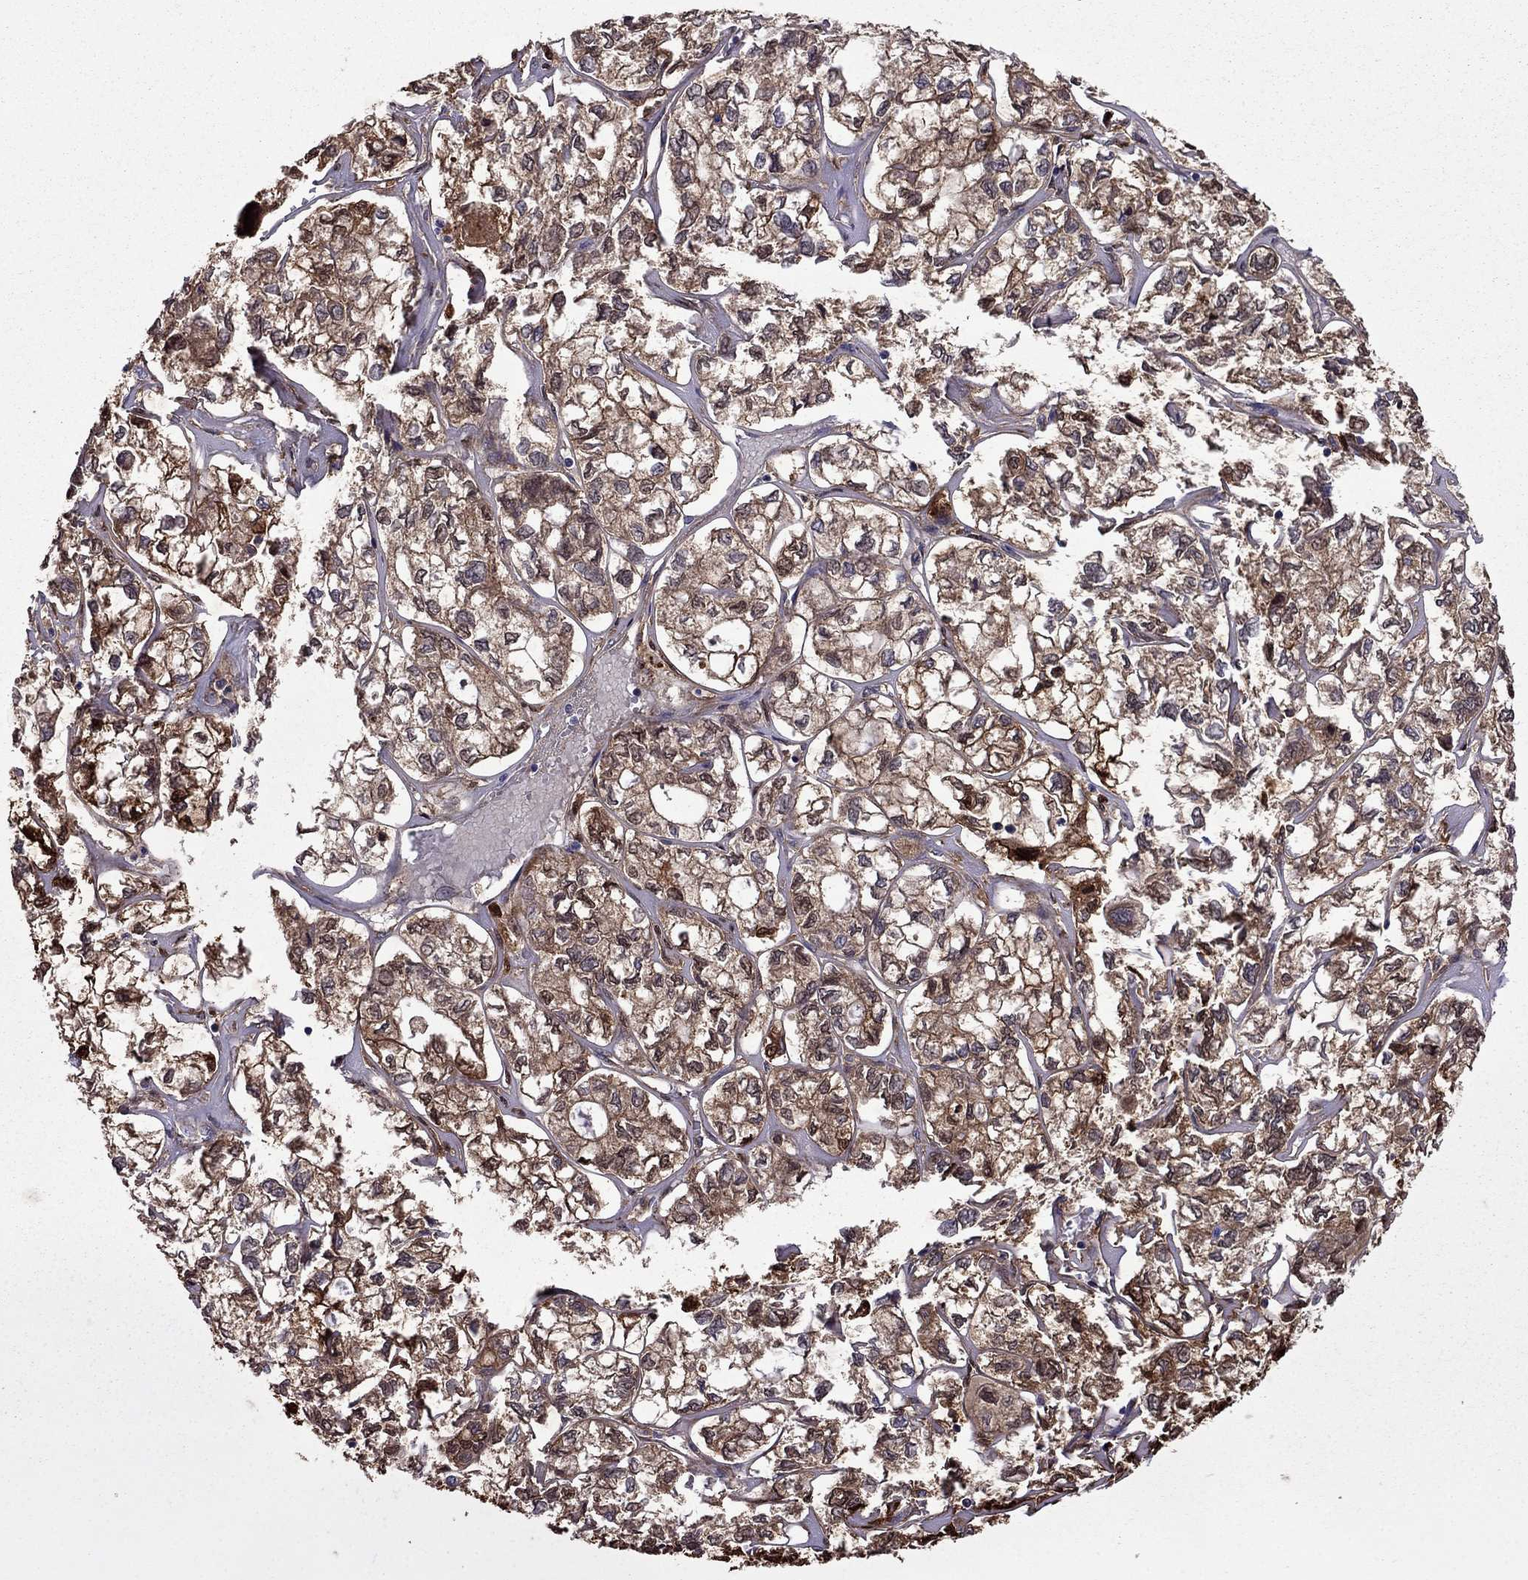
{"staining": {"intensity": "moderate", "quantity": ">75%", "location": "cytoplasmic/membranous"}, "tissue": "ovarian cancer", "cell_type": "Tumor cells", "image_type": "cancer", "snomed": [{"axis": "morphology", "description": "Carcinoma, endometroid"}, {"axis": "topography", "description": "Ovary"}], "caption": "High-power microscopy captured an IHC photomicrograph of ovarian cancer, revealing moderate cytoplasmic/membranous expression in approximately >75% of tumor cells.", "gene": "ITGB1", "patient": {"sex": "female", "age": 64}}